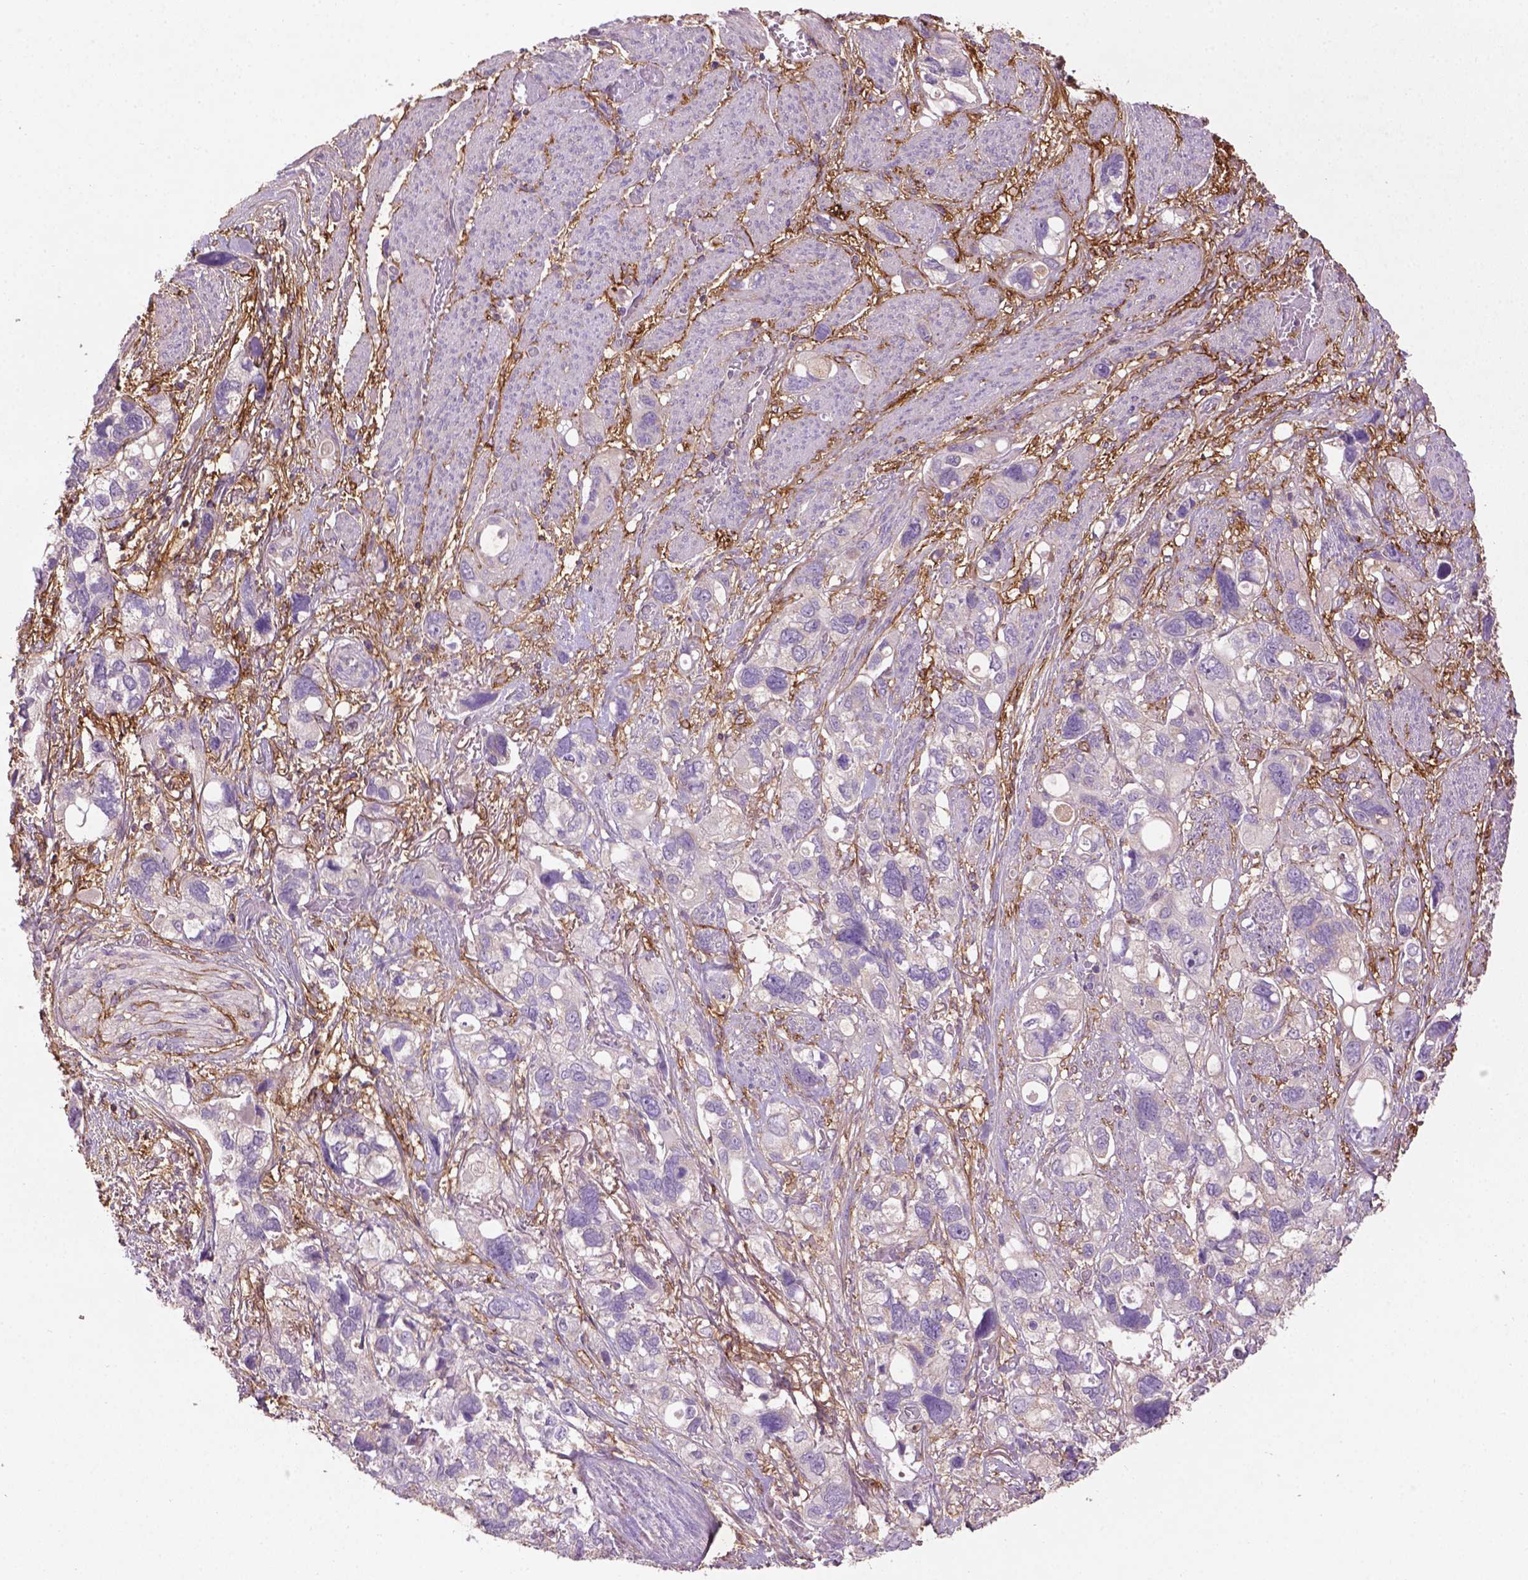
{"staining": {"intensity": "negative", "quantity": "none", "location": "none"}, "tissue": "stomach cancer", "cell_type": "Tumor cells", "image_type": "cancer", "snomed": [{"axis": "morphology", "description": "Adenocarcinoma, NOS"}, {"axis": "topography", "description": "Stomach, upper"}], "caption": "Stomach cancer was stained to show a protein in brown. There is no significant staining in tumor cells. (DAB IHC, high magnification).", "gene": "LRRC3C", "patient": {"sex": "female", "age": 81}}